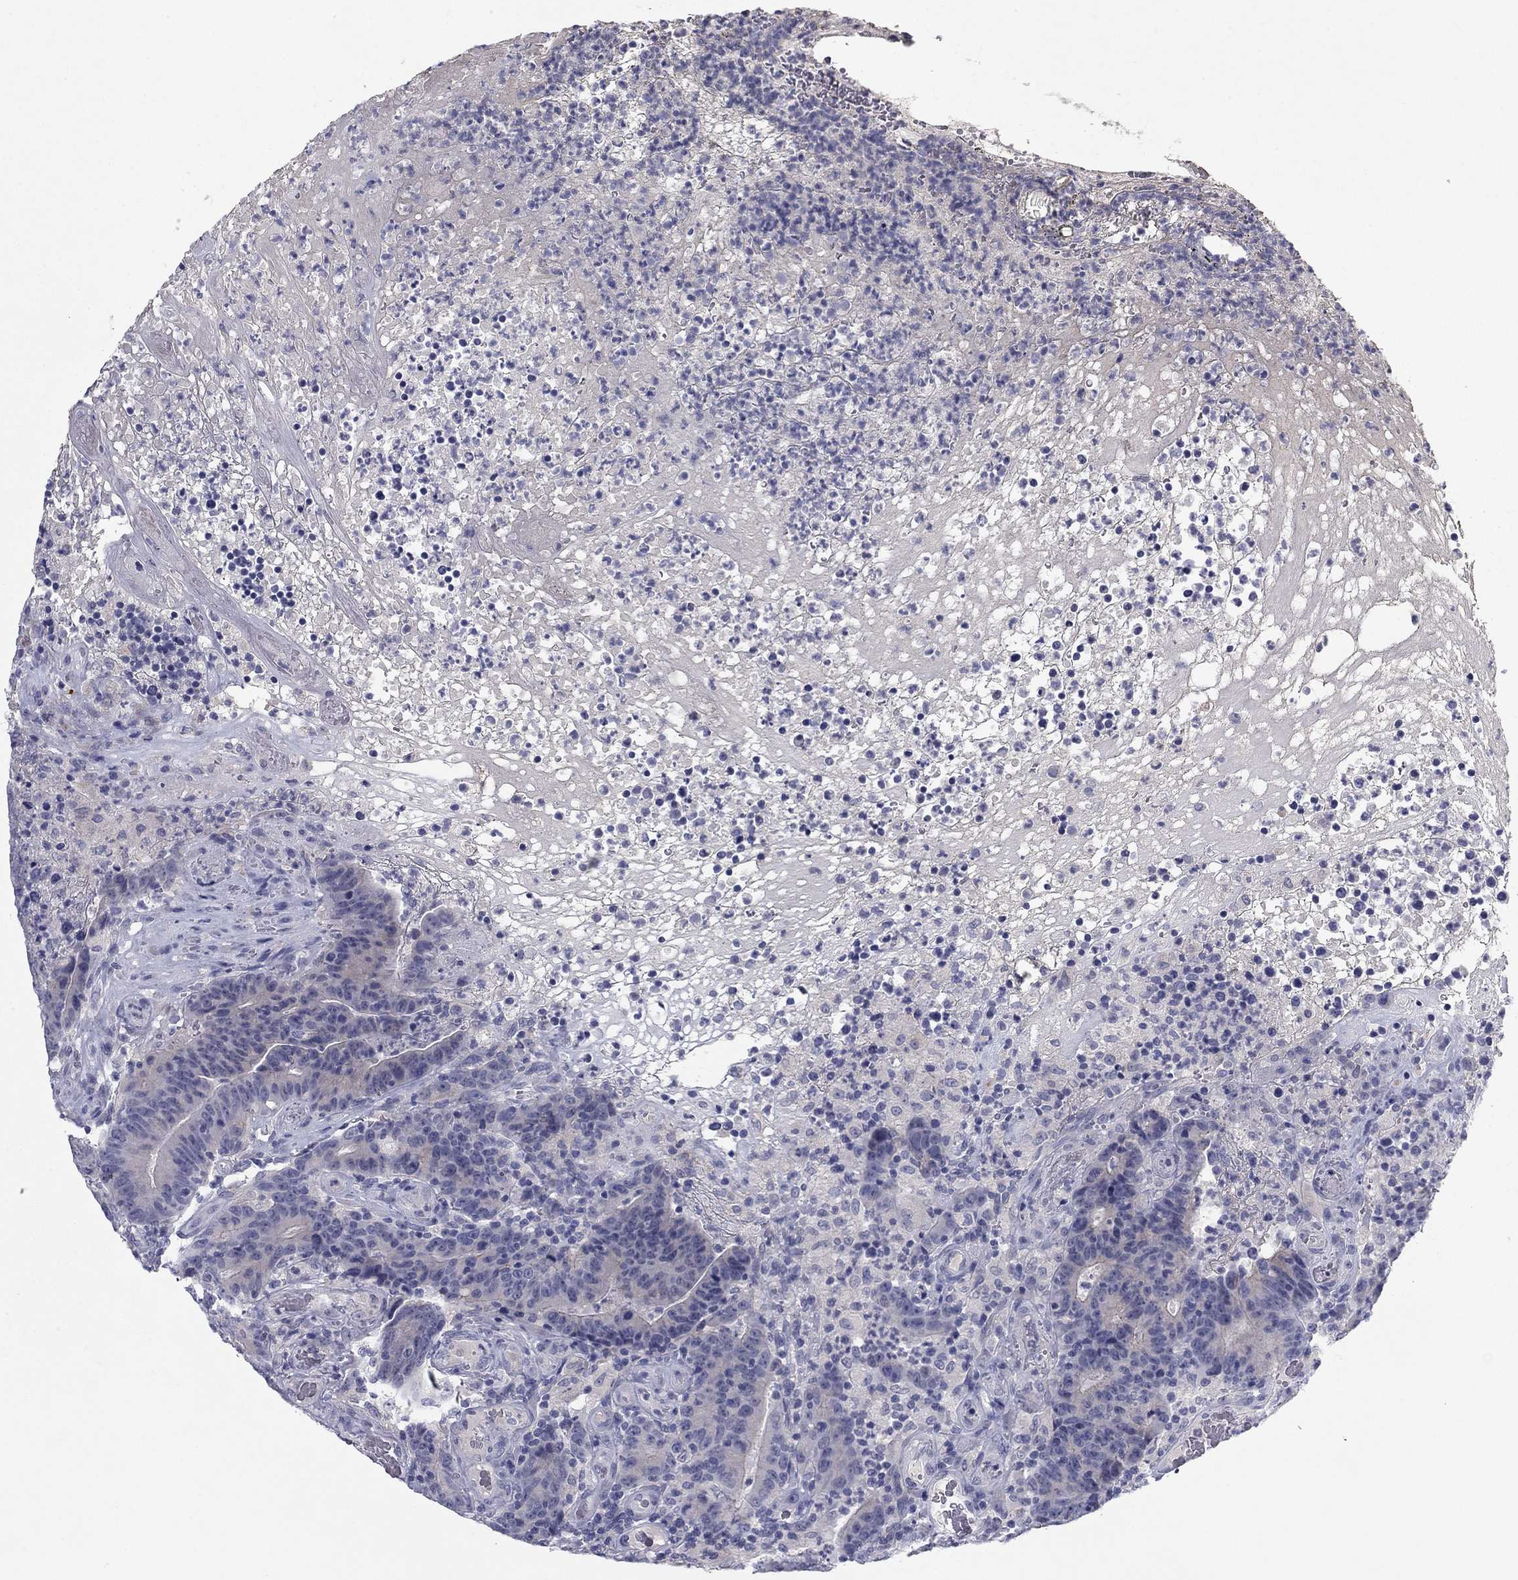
{"staining": {"intensity": "negative", "quantity": "none", "location": "none"}, "tissue": "colorectal cancer", "cell_type": "Tumor cells", "image_type": "cancer", "snomed": [{"axis": "morphology", "description": "Adenocarcinoma, NOS"}, {"axis": "topography", "description": "Colon"}], "caption": "Immunohistochemistry photomicrograph of neoplastic tissue: human colorectal cancer stained with DAB displays no significant protein staining in tumor cells.", "gene": "CNTNAP4", "patient": {"sex": "female", "age": 75}}